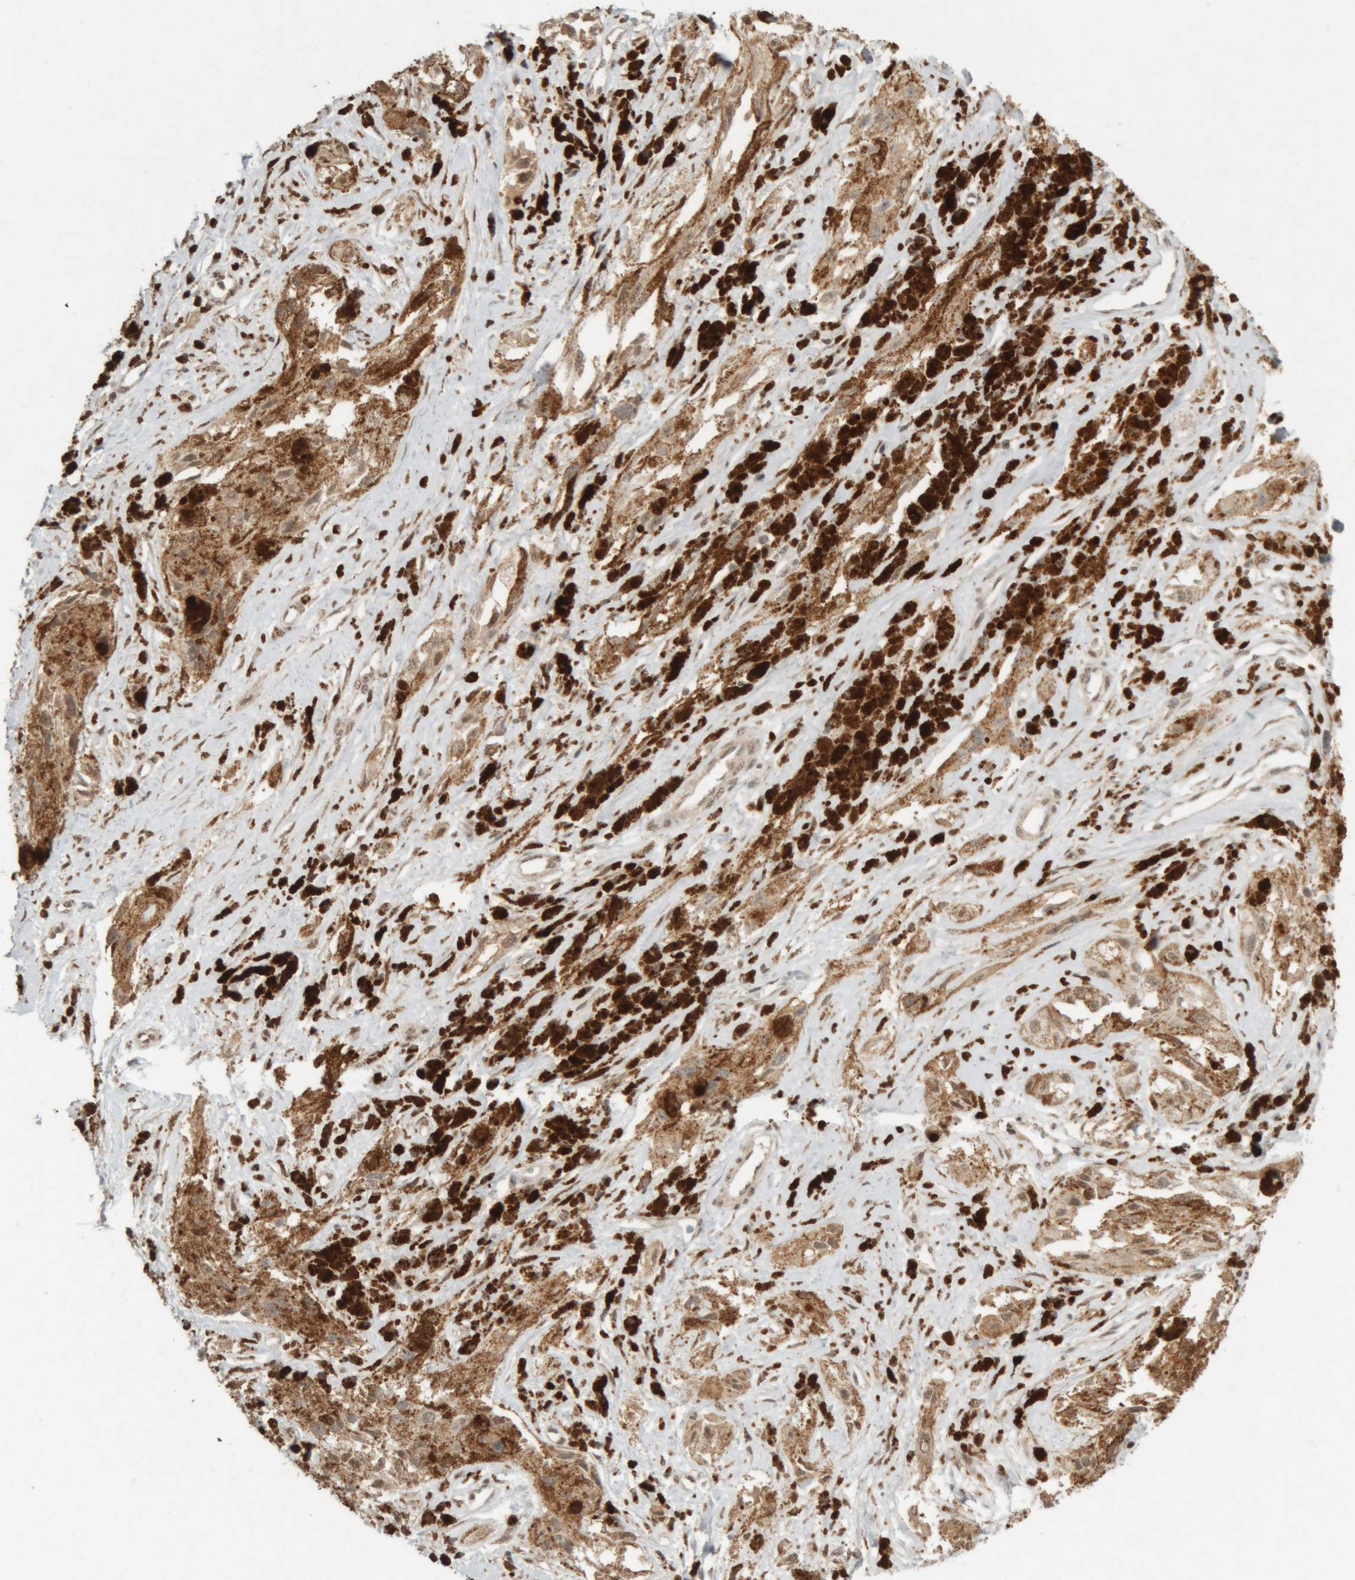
{"staining": {"intensity": "moderate", "quantity": ">75%", "location": "cytoplasmic/membranous,nuclear"}, "tissue": "melanoma", "cell_type": "Tumor cells", "image_type": "cancer", "snomed": [{"axis": "morphology", "description": "Malignant melanoma, NOS"}, {"axis": "topography", "description": "Skin"}], "caption": "Immunohistochemistry of melanoma reveals medium levels of moderate cytoplasmic/membranous and nuclear staining in about >75% of tumor cells. Immunohistochemistry (ihc) stains the protein of interest in brown and the nuclei are stained blue.", "gene": "KEAP1", "patient": {"sex": "male", "age": 88}}